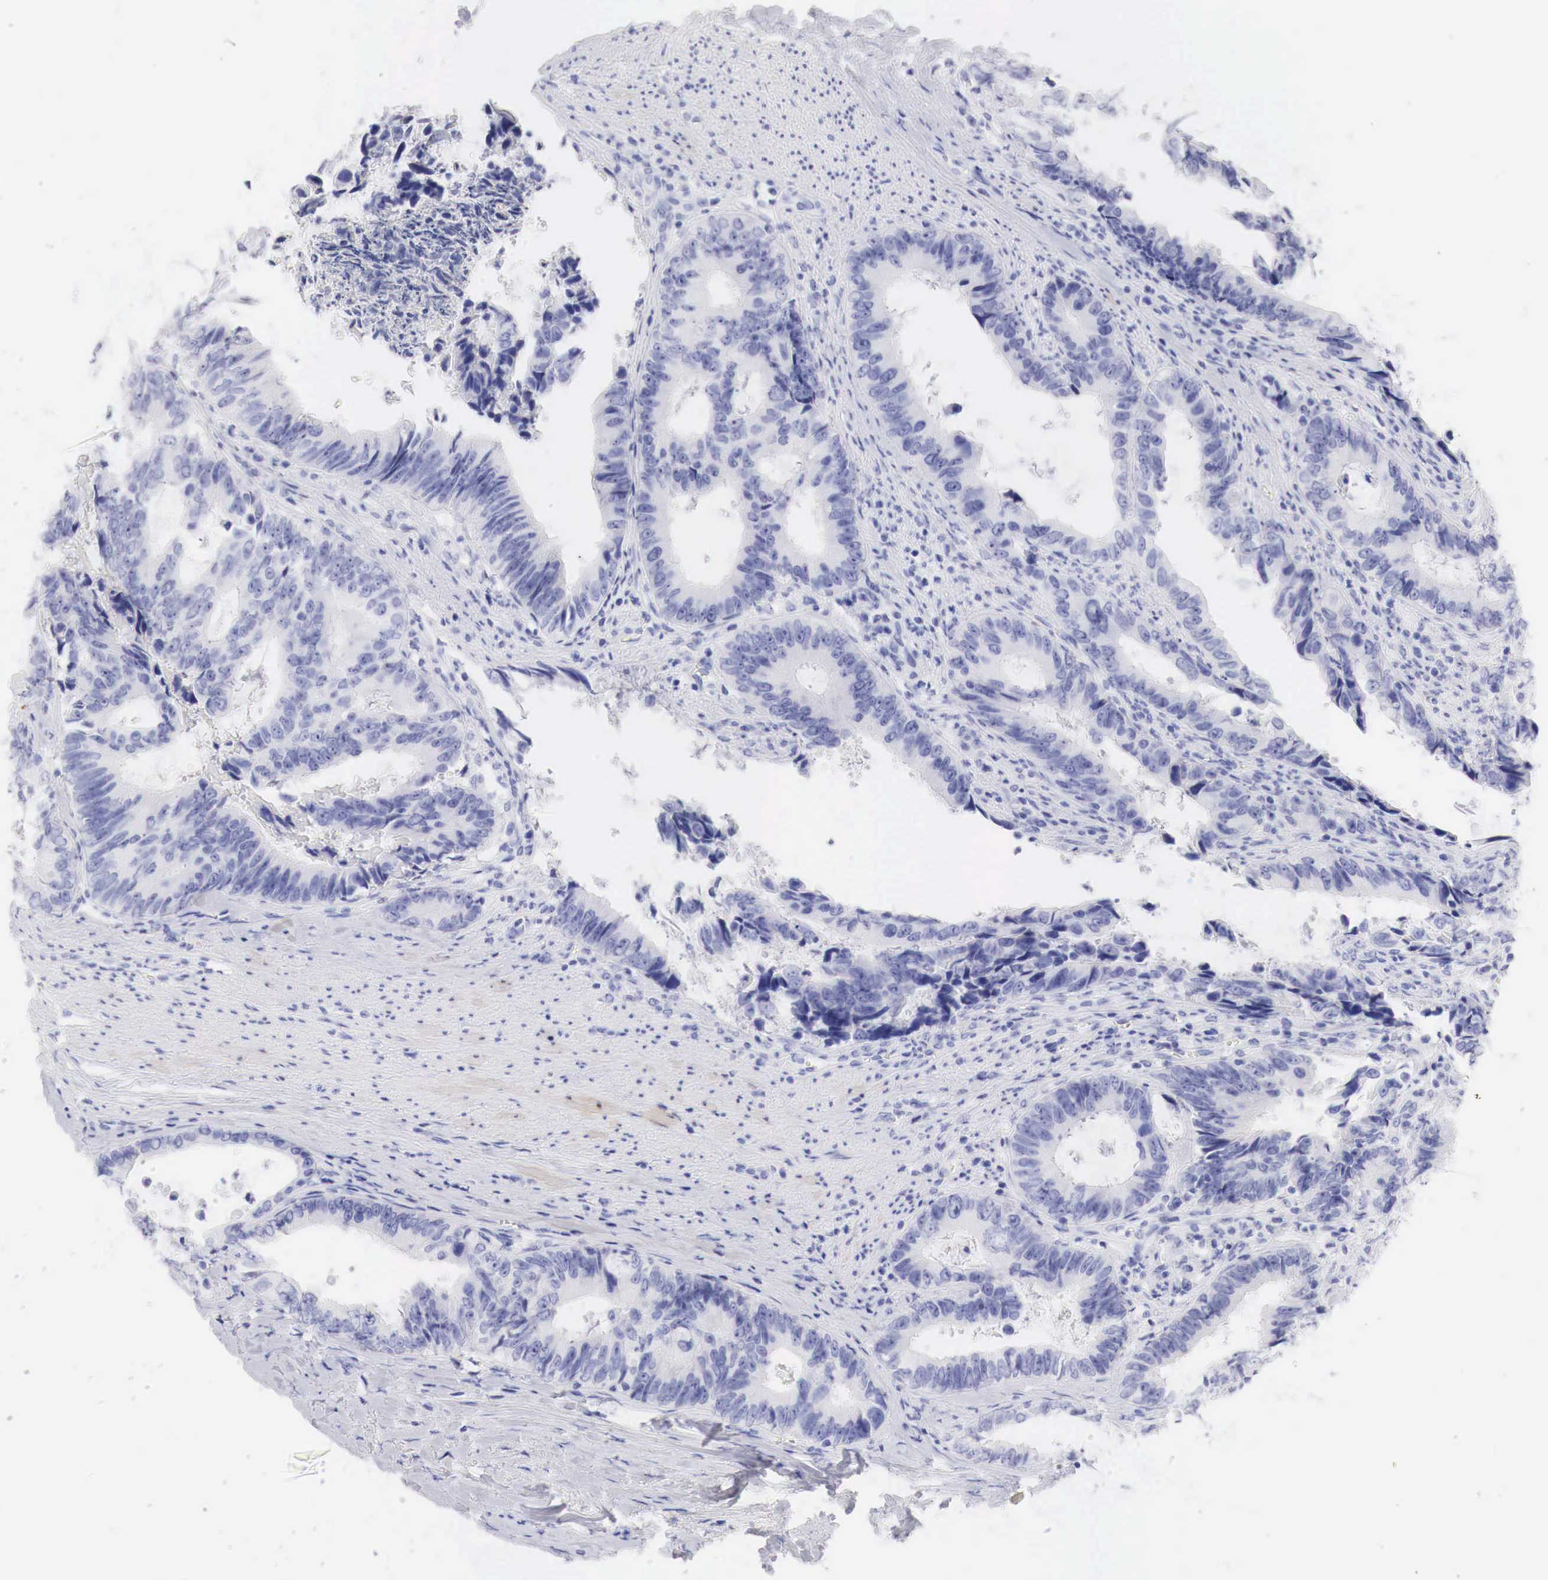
{"staining": {"intensity": "negative", "quantity": "none", "location": "none"}, "tissue": "colorectal cancer", "cell_type": "Tumor cells", "image_type": "cancer", "snomed": [{"axis": "morphology", "description": "Adenocarcinoma, NOS"}, {"axis": "topography", "description": "Rectum"}], "caption": "Micrograph shows no protein expression in tumor cells of colorectal adenocarcinoma tissue.", "gene": "TYR", "patient": {"sex": "female", "age": 98}}